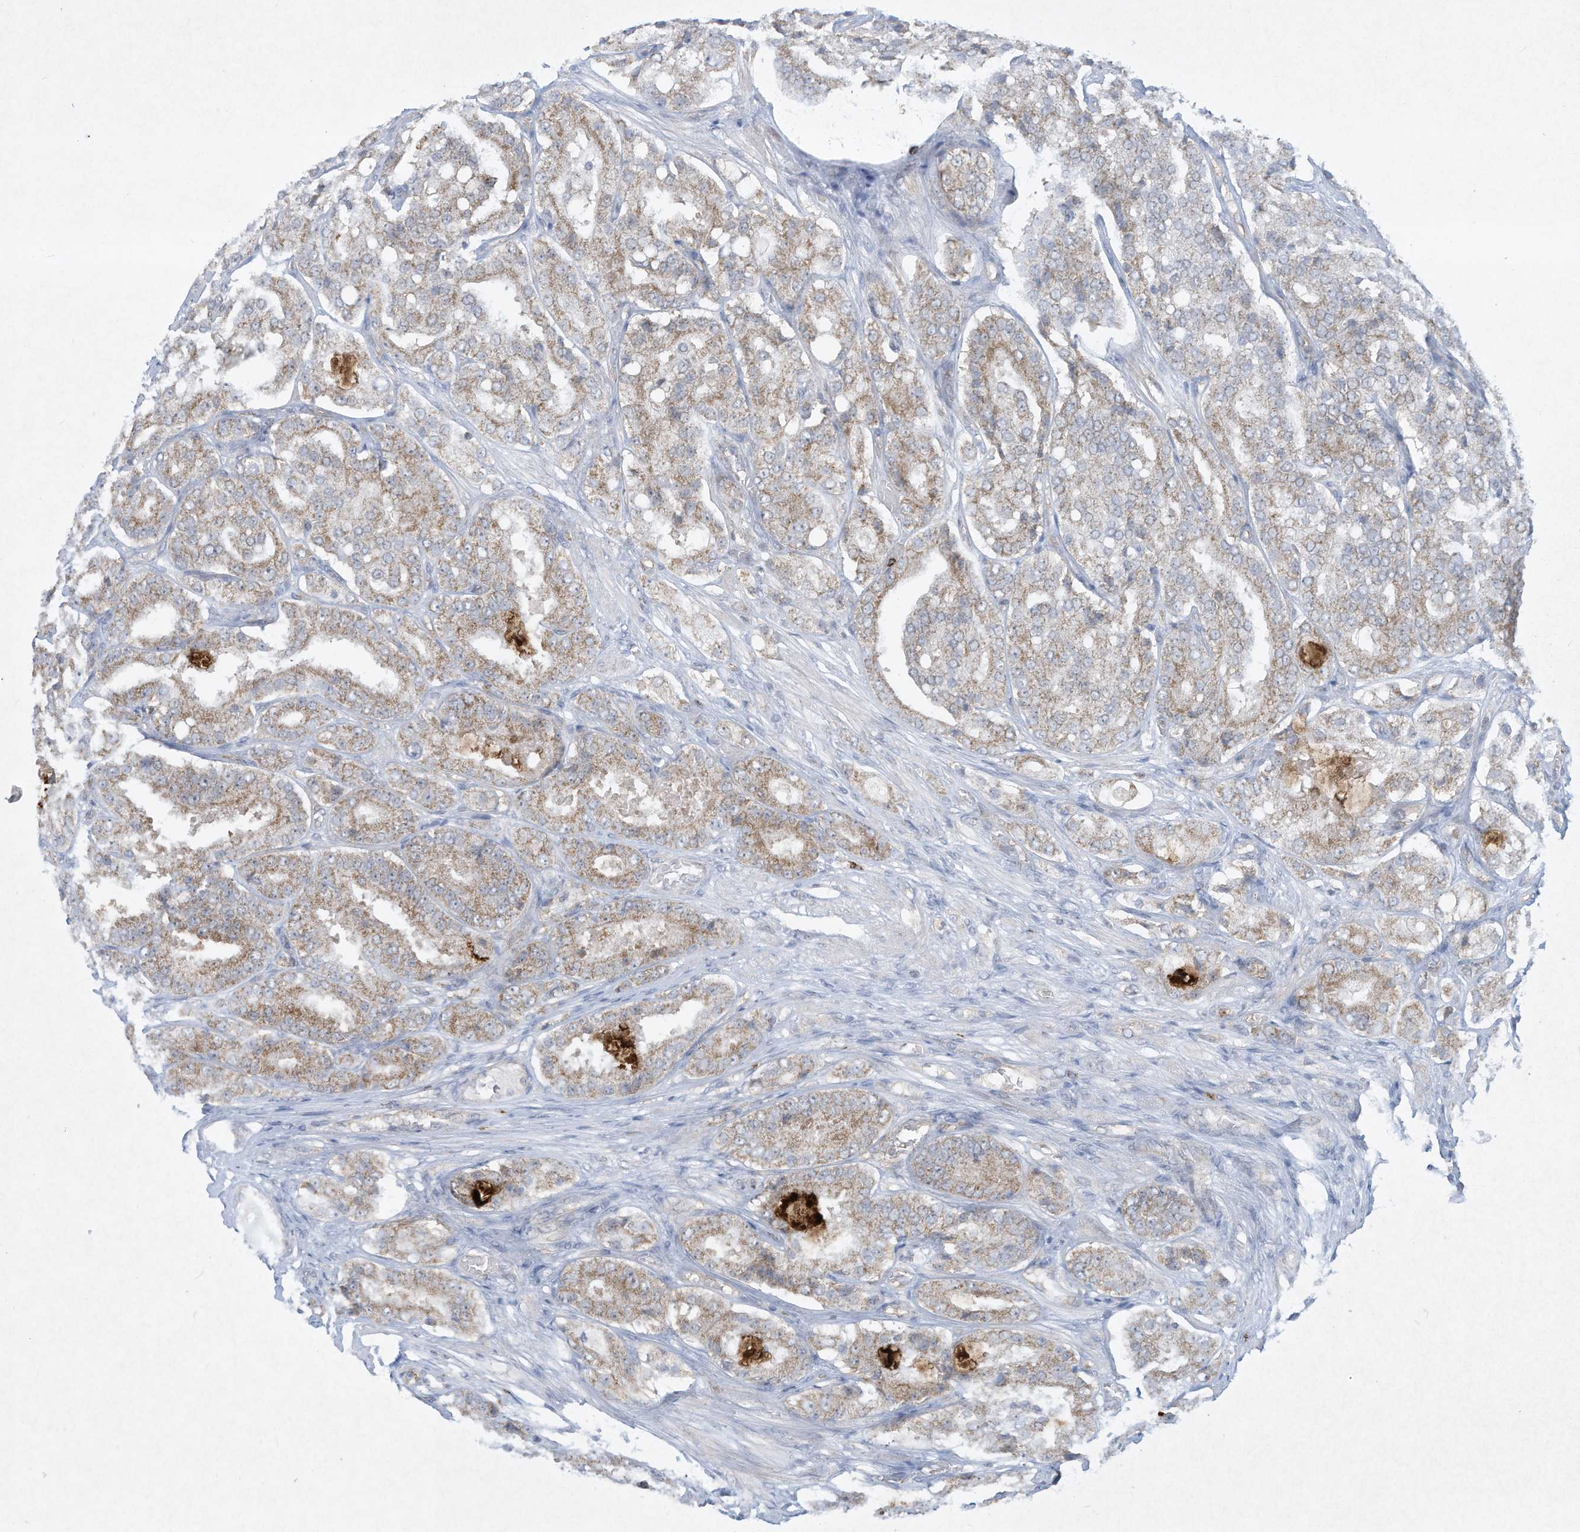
{"staining": {"intensity": "weak", "quantity": ">75%", "location": "cytoplasmic/membranous"}, "tissue": "prostate cancer", "cell_type": "Tumor cells", "image_type": "cancer", "snomed": [{"axis": "morphology", "description": "Adenocarcinoma, High grade"}, {"axis": "topography", "description": "Prostate"}], "caption": "DAB (3,3'-diaminobenzidine) immunohistochemical staining of human prostate adenocarcinoma (high-grade) reveals weak cytoplasmic/membranous protein staining in about >75% of tumor cells.", "gene": "CHRNA4", "patient": {"sex": "male", "age": 65}}